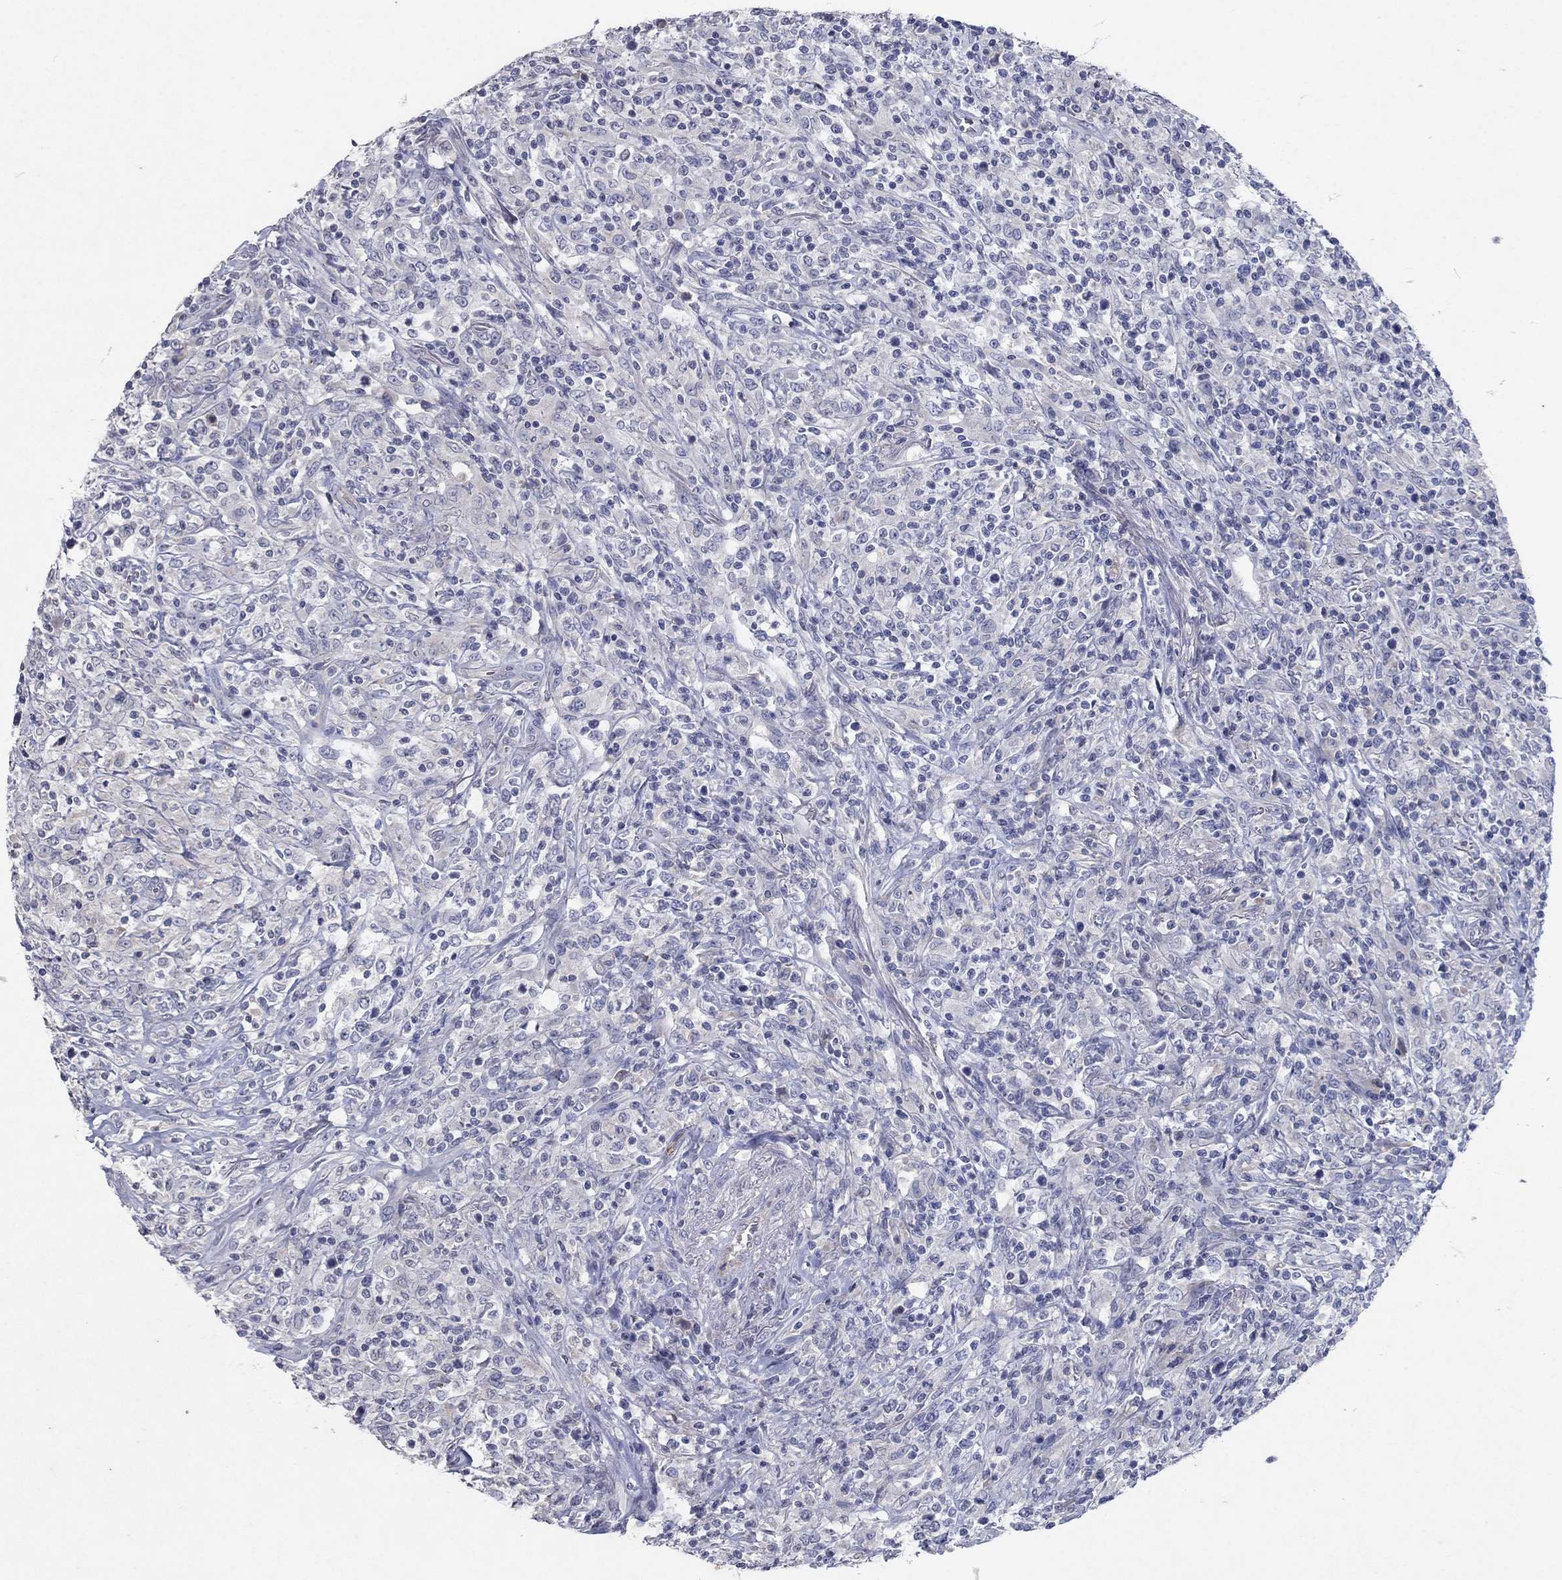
{"staining": {"intensity": "negative", "quantity": "none", "location": "none"}, "tissue": "lymphoma", "cell_type": "Tumor cells", "image_type": "cancer", "snomed": [{"axis": "morphology", "description": "Malignant lymphoma, non-Hodgkin's type, High grade"}, {"axis": "topography", "description": "Lung"}], "caption": "Human lymphoma stained for a protein using immunohistochemistry (IHC) demonstrates no staining in tumor cells.", "gene": "KRT40", "patient": {"sex": "male", "age": 79}}